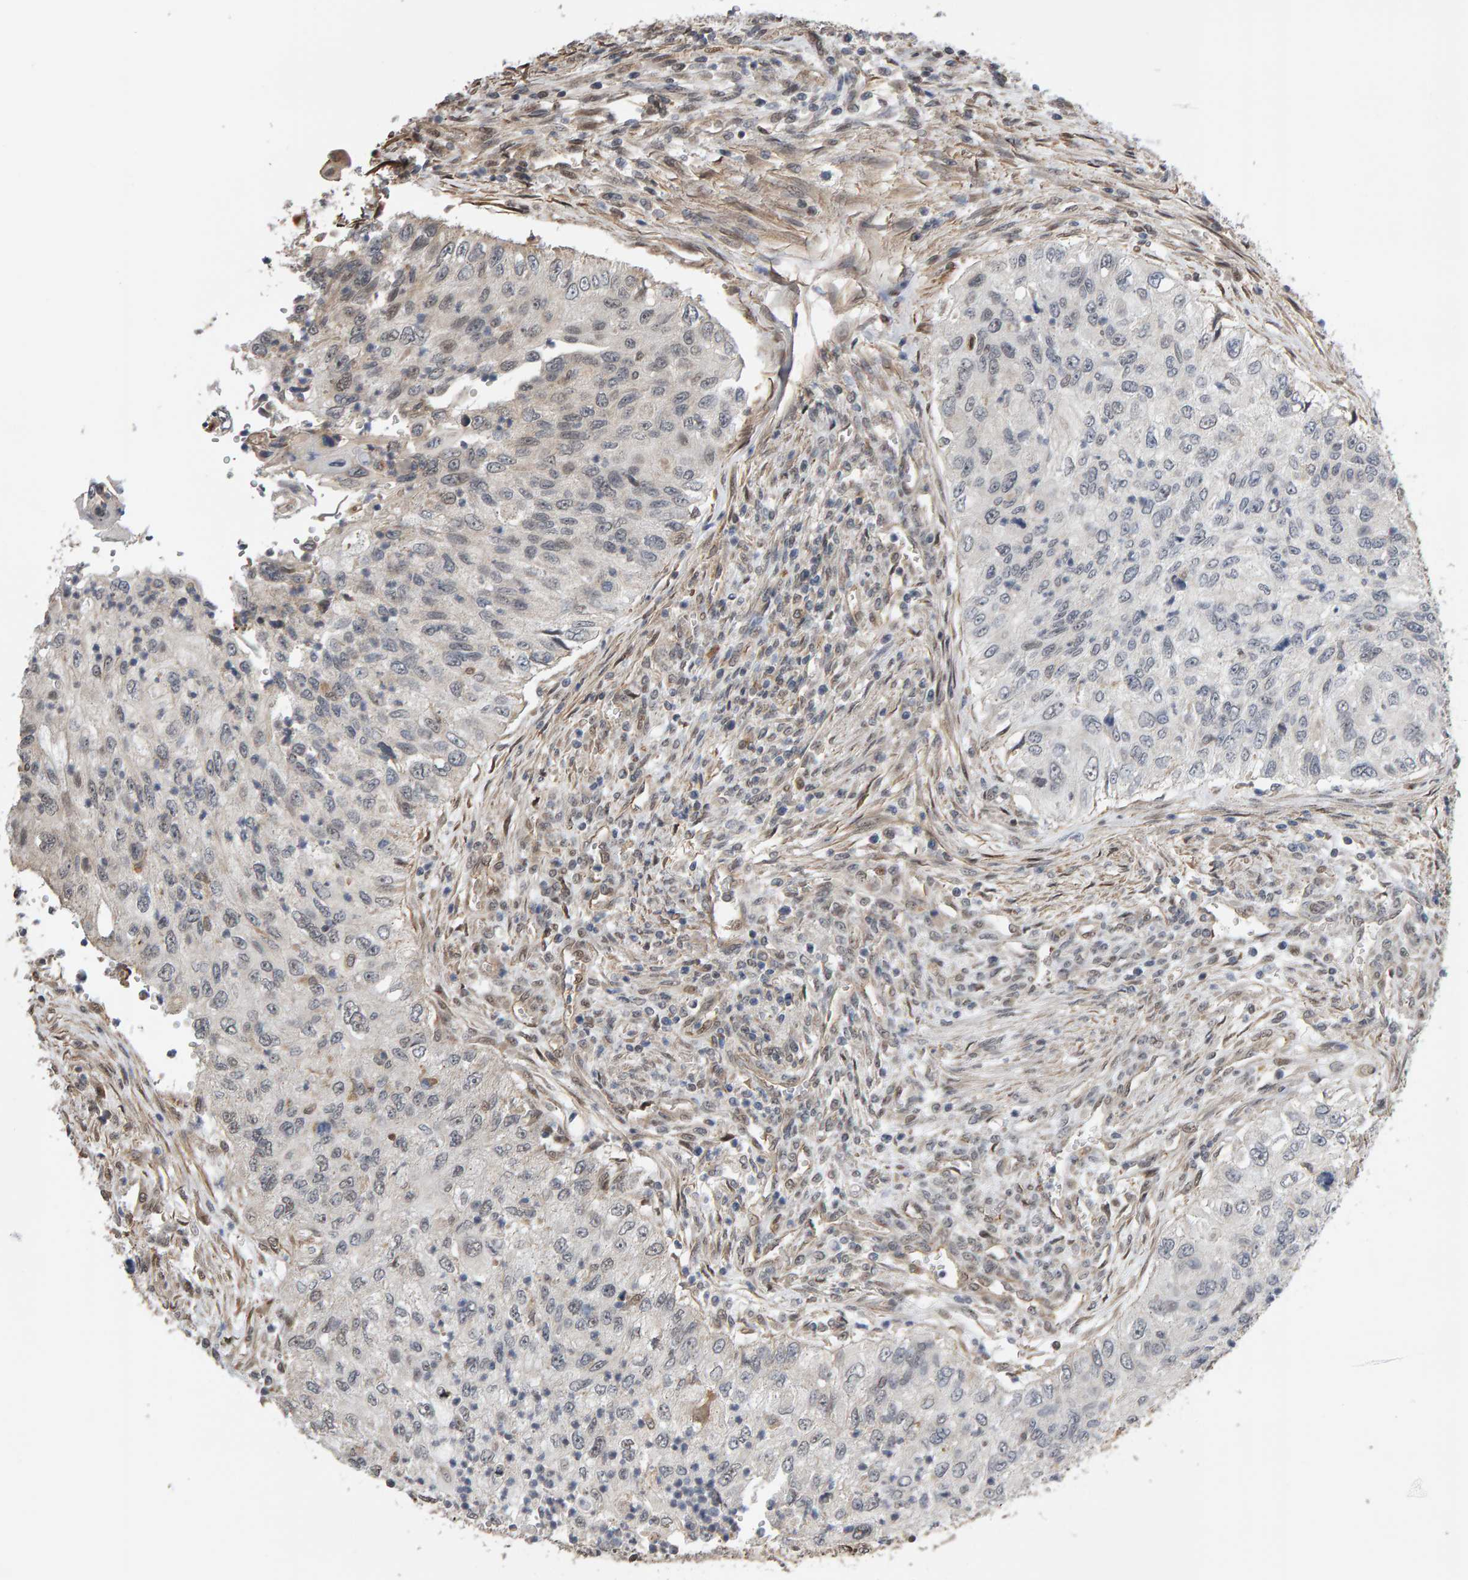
{"staining": {"intensity": "negative", "quantity": "none", "location": "none"}, "tissue": "urothelial cancer", "cell_type": "Tumor cells", "image_type": "cancer", "snomed": [{"axis": "morphology", "description": "Urothelial carcinoma, High grade"}, {"axis": "topography", "description": "Urinary bladder"}], "caption": "A micrograph of urothelial carcinoma (high-grade) stained for a protein reveals no brown staining in tumor cells.", "gene": "COASY", "patient": {"sex": "female", "age": 60}}